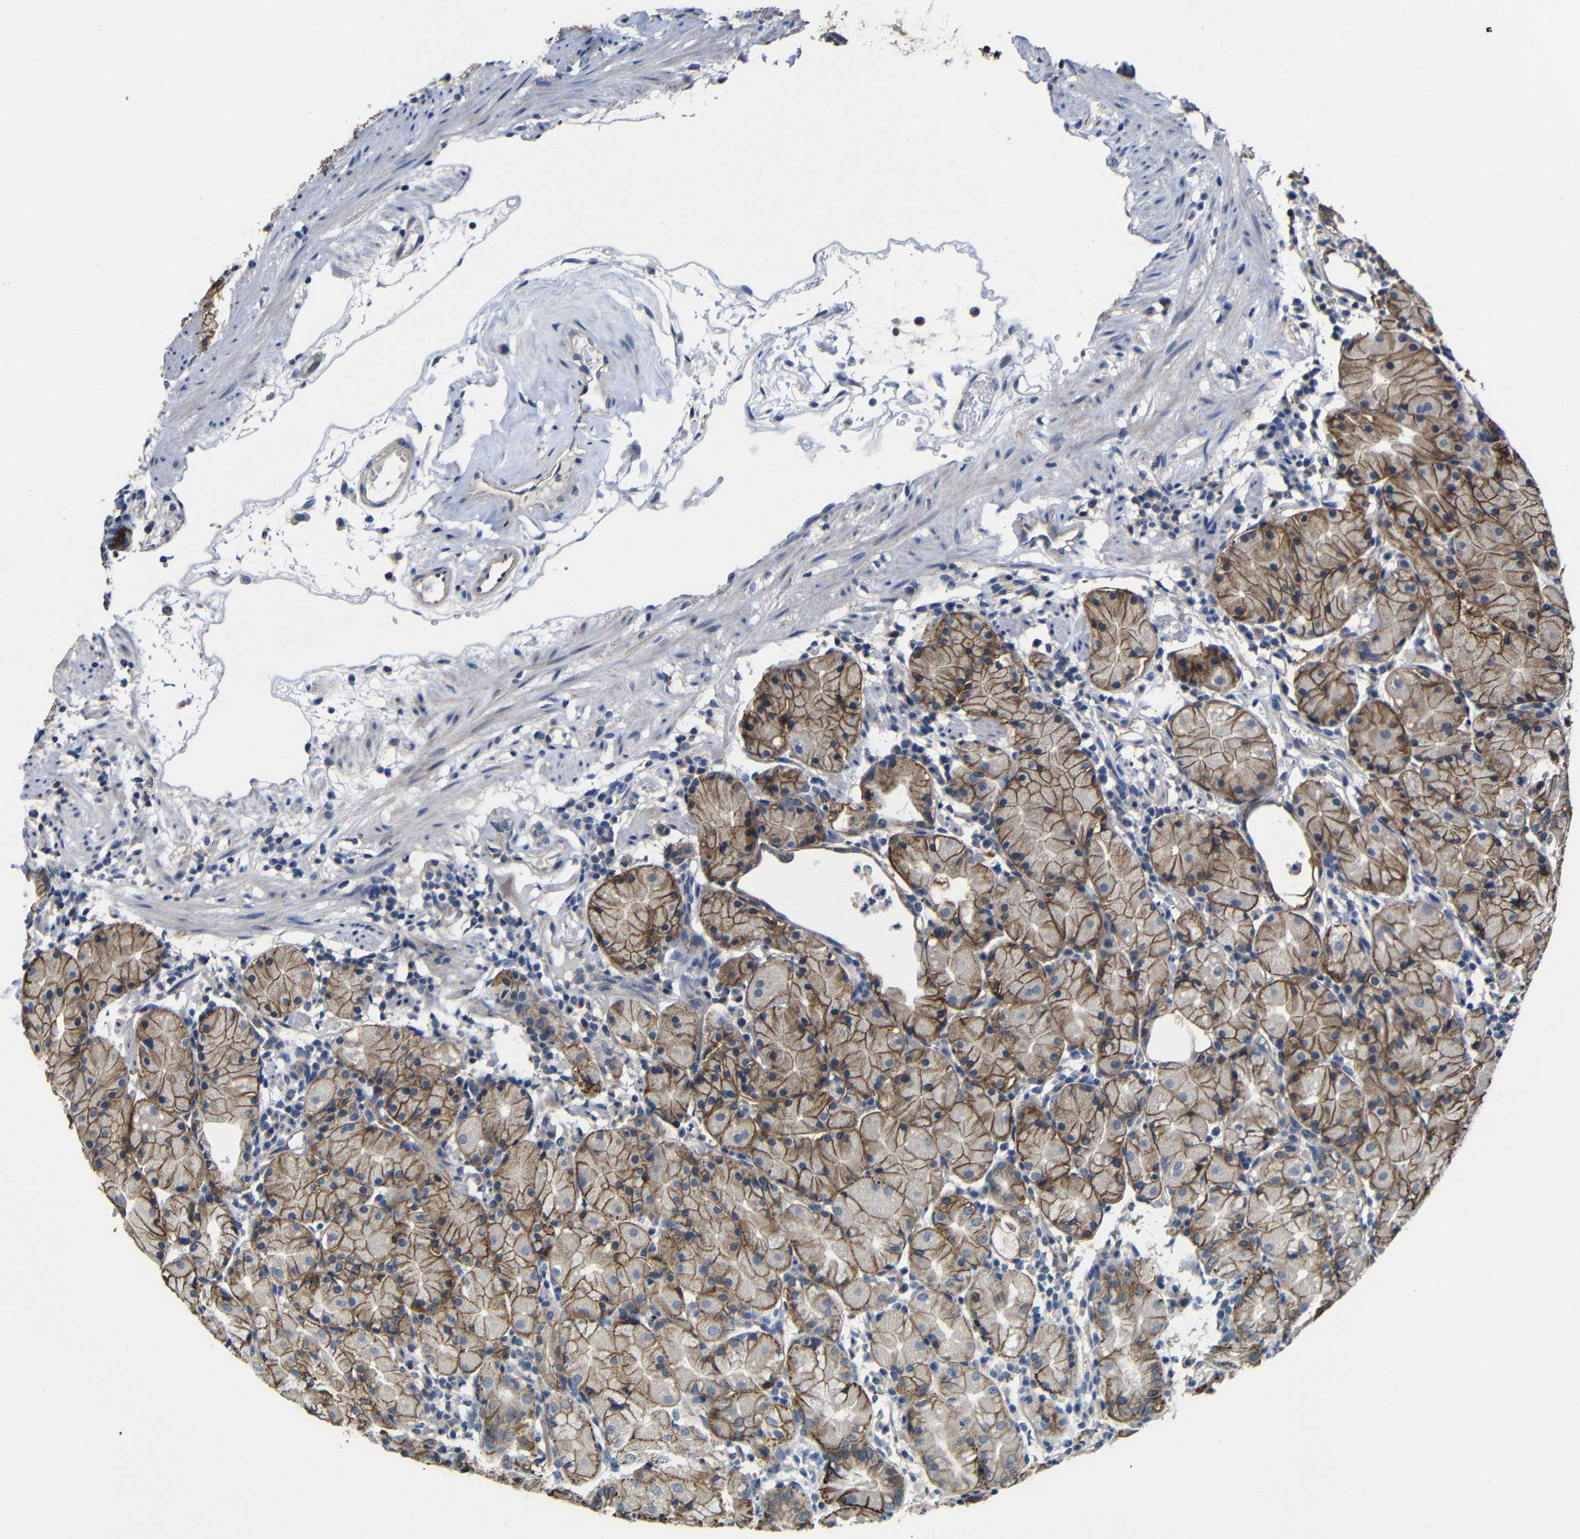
{"staining": {"intensity": "strong", "quantity": ">75%", "location": "cytoplasmic/membranous"}, "tissue": "stomach", "cell_type": "Glandular cells", "image_type": "normal", "snomed": [{"axis": "morphology", "description": "Normal tissue, NOS"}, {"axis": "topography", "description": "Stomach"}, {"axis": "topography", "description": "Stomach, lower"}], "caption": "Protein staining of normal stomach shows strong cytoplasmic/membranous positivity in about >75% of glandular cells. (IHC, brightfield microscopy, high magnification).", "gene": "ZNF90", "patient": {"sex": "female", "age": 75}}